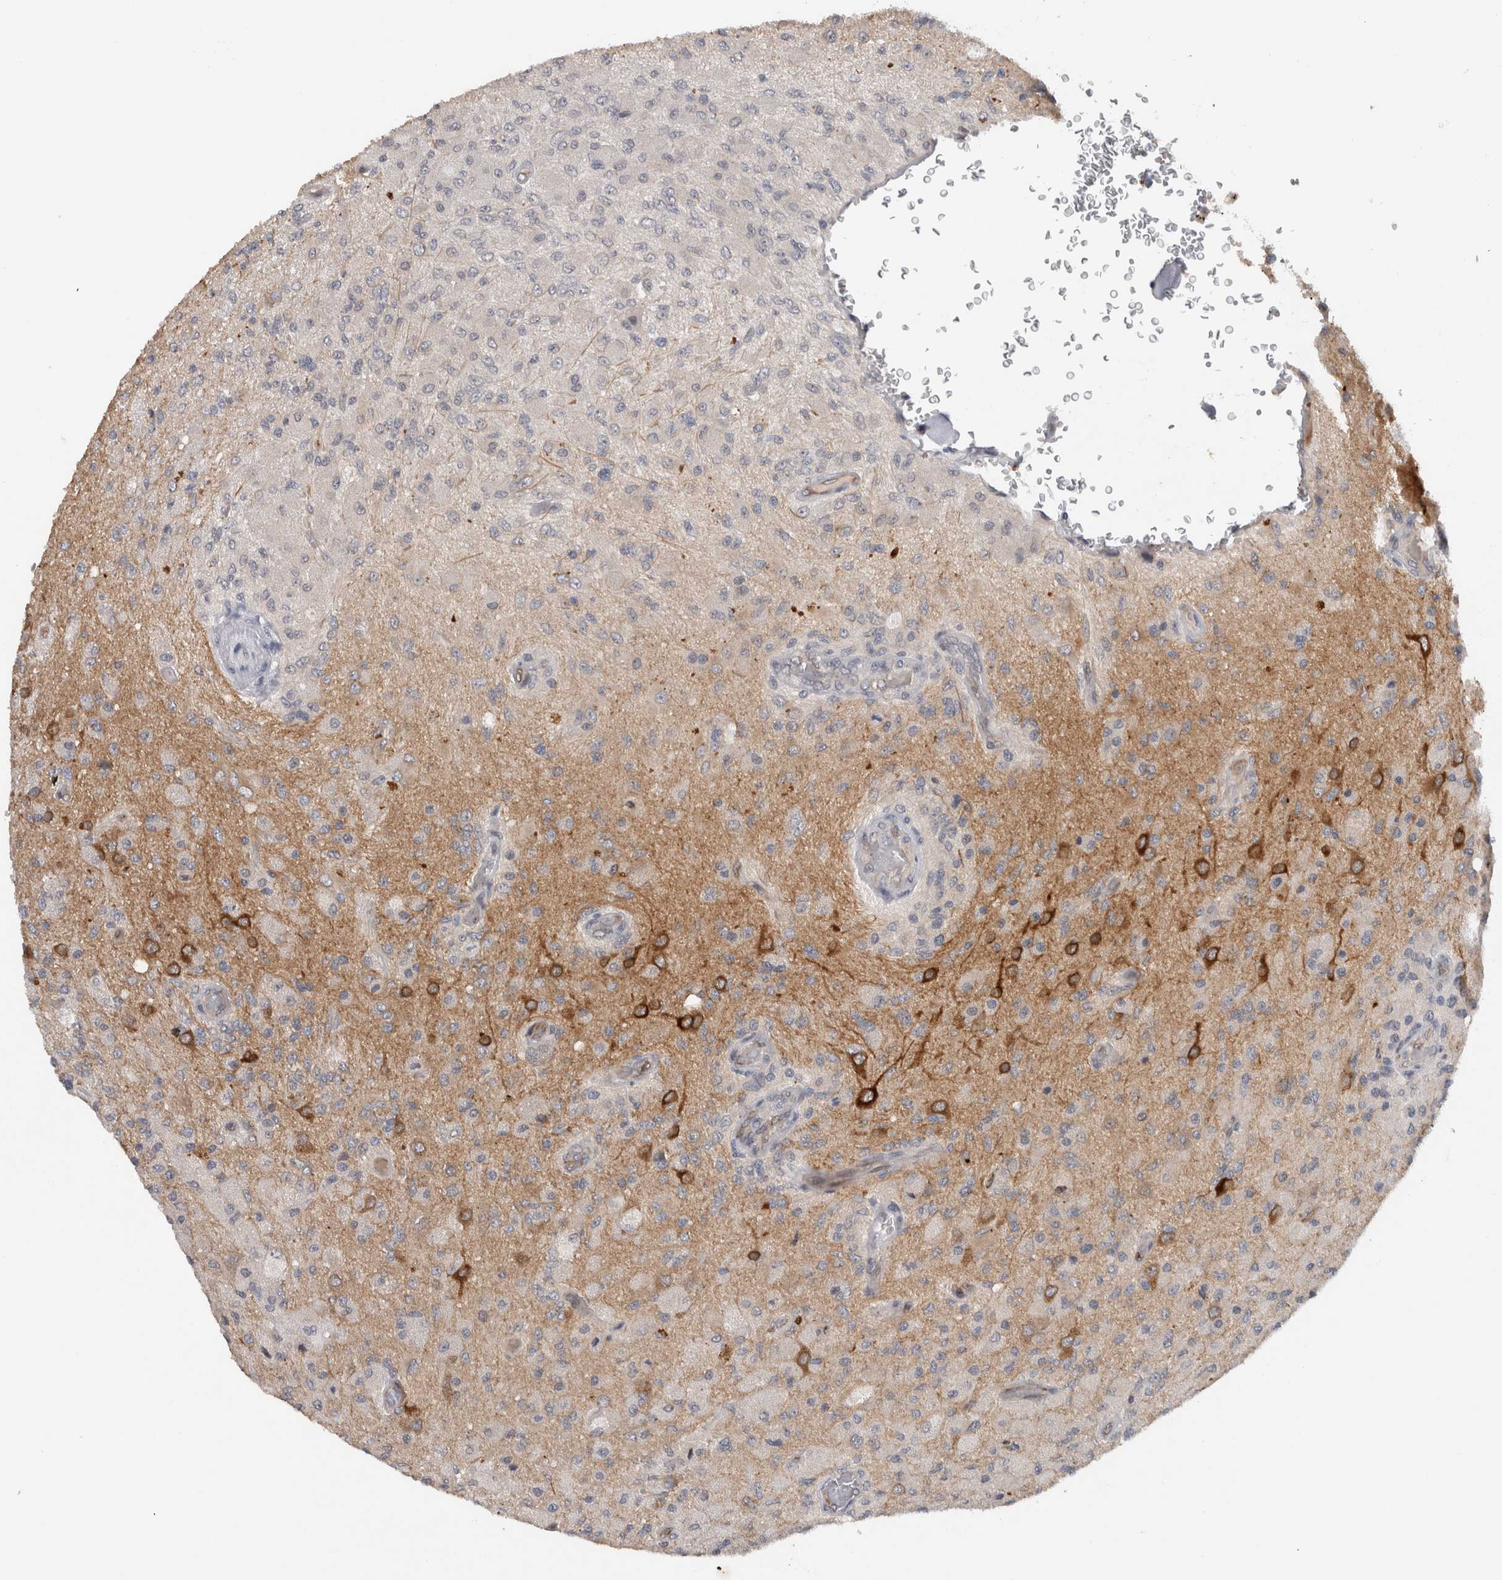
{"staining": {"intensity": "weak", "quantity": "<25%", "location": "cytoplasmic/membranous"}, "tissue": "glioma", "cell_type": "Tumor cells", "image_type": "cancer", "snomed": [{"axis": "morphology", "description": "Normal tissue, NOS"}, {"axis": "morphology", "description": "Glioma, malignant, High grade"}, {"axis": "topography", "description": "Cerebral cortex"}], "caption": "A high-resolution histopathology image shows immunohistochemistry staining of malignant glioma (high-grade), which shows no significant staining in tumor cells.", "gene": "PRXL2A", "patient": {"sex": "male", "age": 77}}